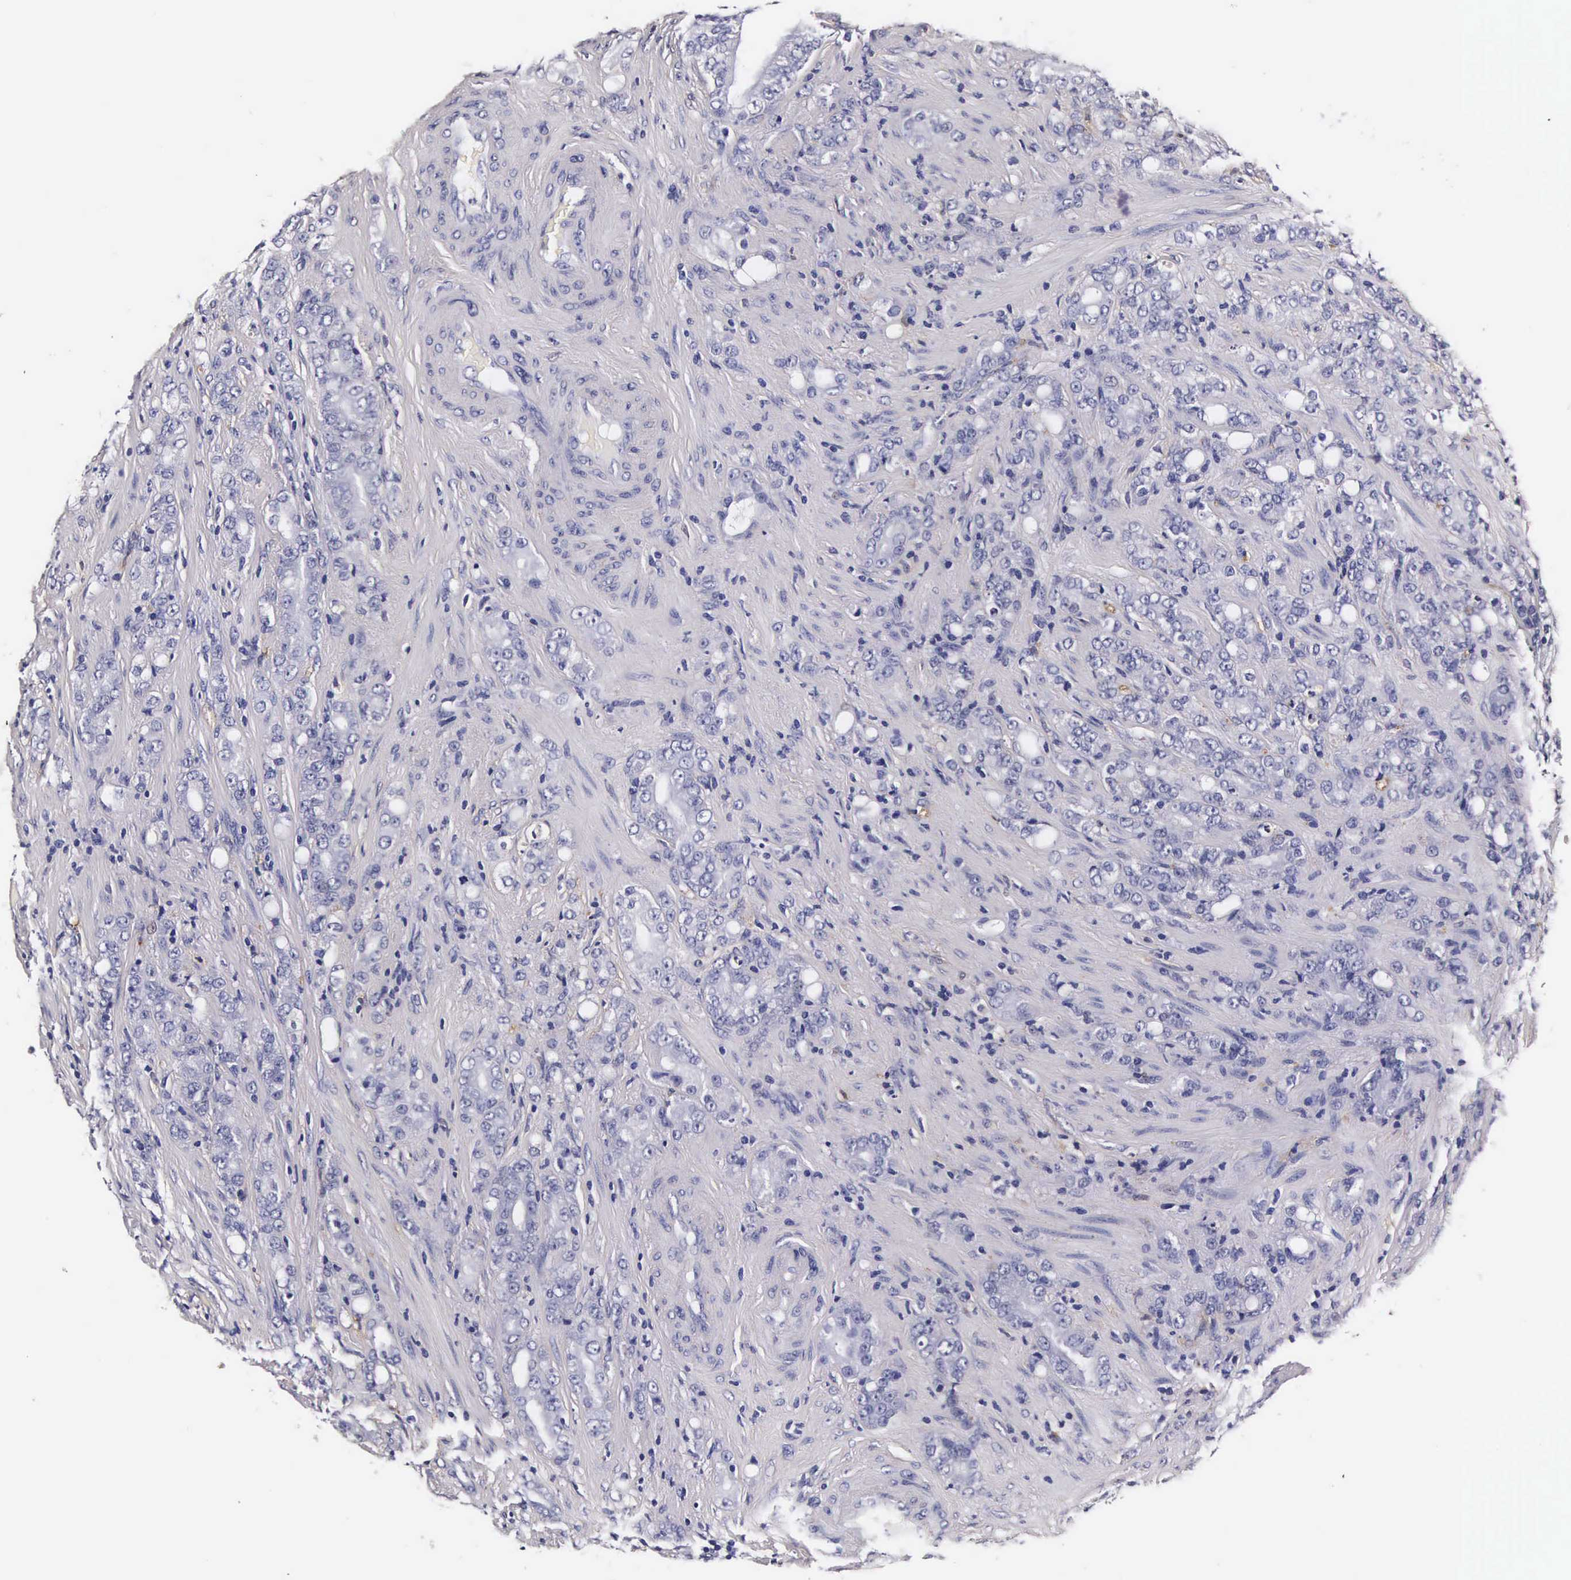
{"staining": {"intensity": "negative", "quantity": "none", "location": "none"}, "tissue": "prostate cancer", "cell_type": "Tumor cells", "image_type": "cancer", "snomed": [{"axis": "morphology", "description": "Adenocarcinoma, Medium grade"}, {"axis": "topography", "description": "Prostate"}], "caption": "The micrograph exhibits no staining of tumor cells in prostate cancer.", "gene": "CTSB", "patient": {"sex": "male", "age": 59}}